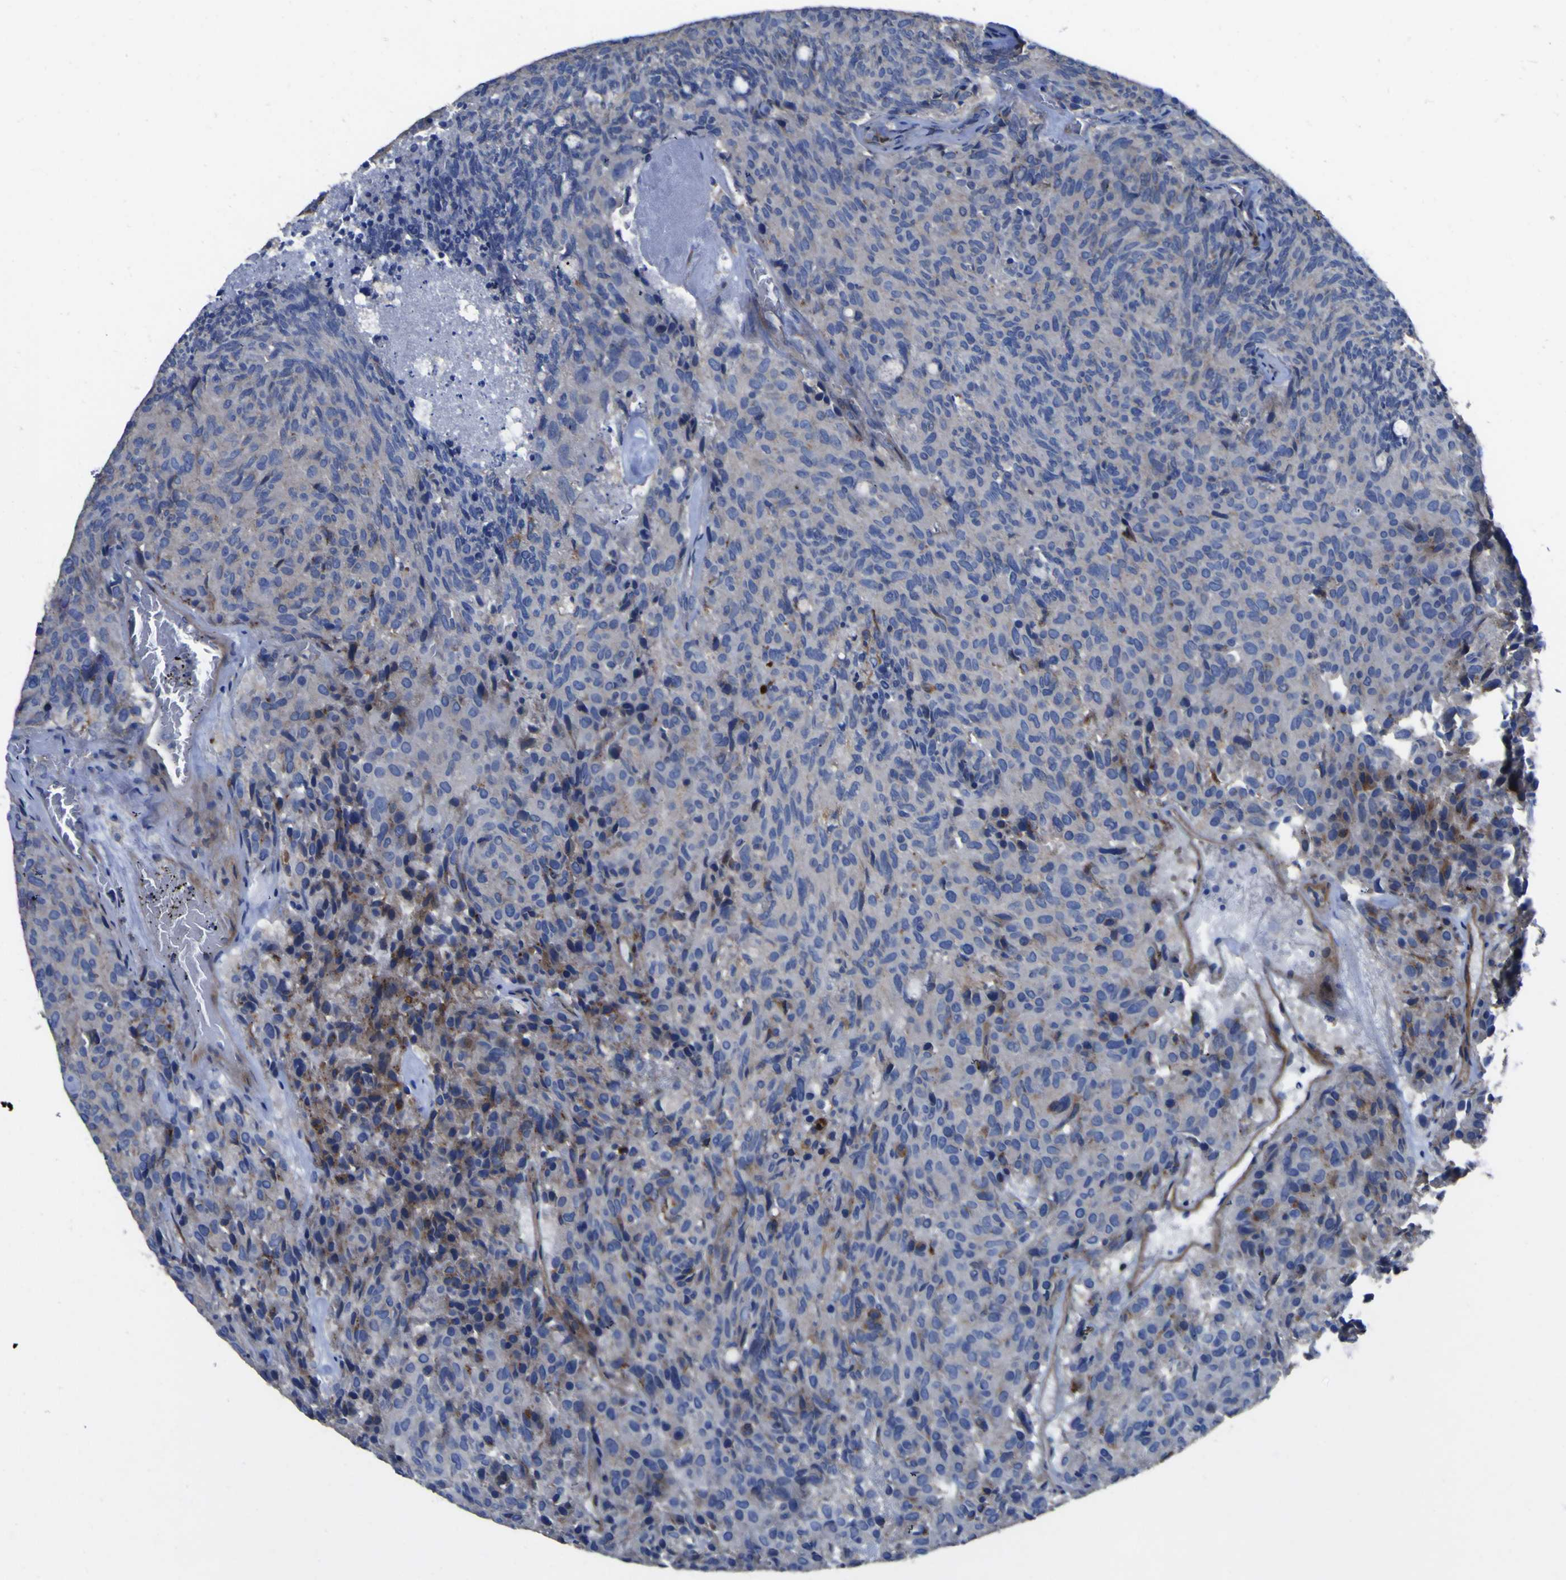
{"staining": {"intensity": "weak", "quantity": "25%-75%", "location": "cytoplasmic/membranous"}, "tissue": "carcinoid", "cell_type": "Tumor cells", "image_type": "cancer", "snomed": [{"axis": "morphology", "description": "Carcinoid, malignant, NOS"}, {"axis": "topography", "description": "Pancreas"}], "caption": "Immunohistochemistry (IHC) staining of carcinoid, which reveals low levels of weak cytoplasmic/membranous expression in about 25%-75% of tumor cells indicating weak cytoplasmic/membranous protein positivity. The staining was performed using DAB (brown) for protein detection and nuclei were counterstained in hematoxylin (blue).", "gene": "AGO4", "patient": {"sex": "female", "age": 54}}